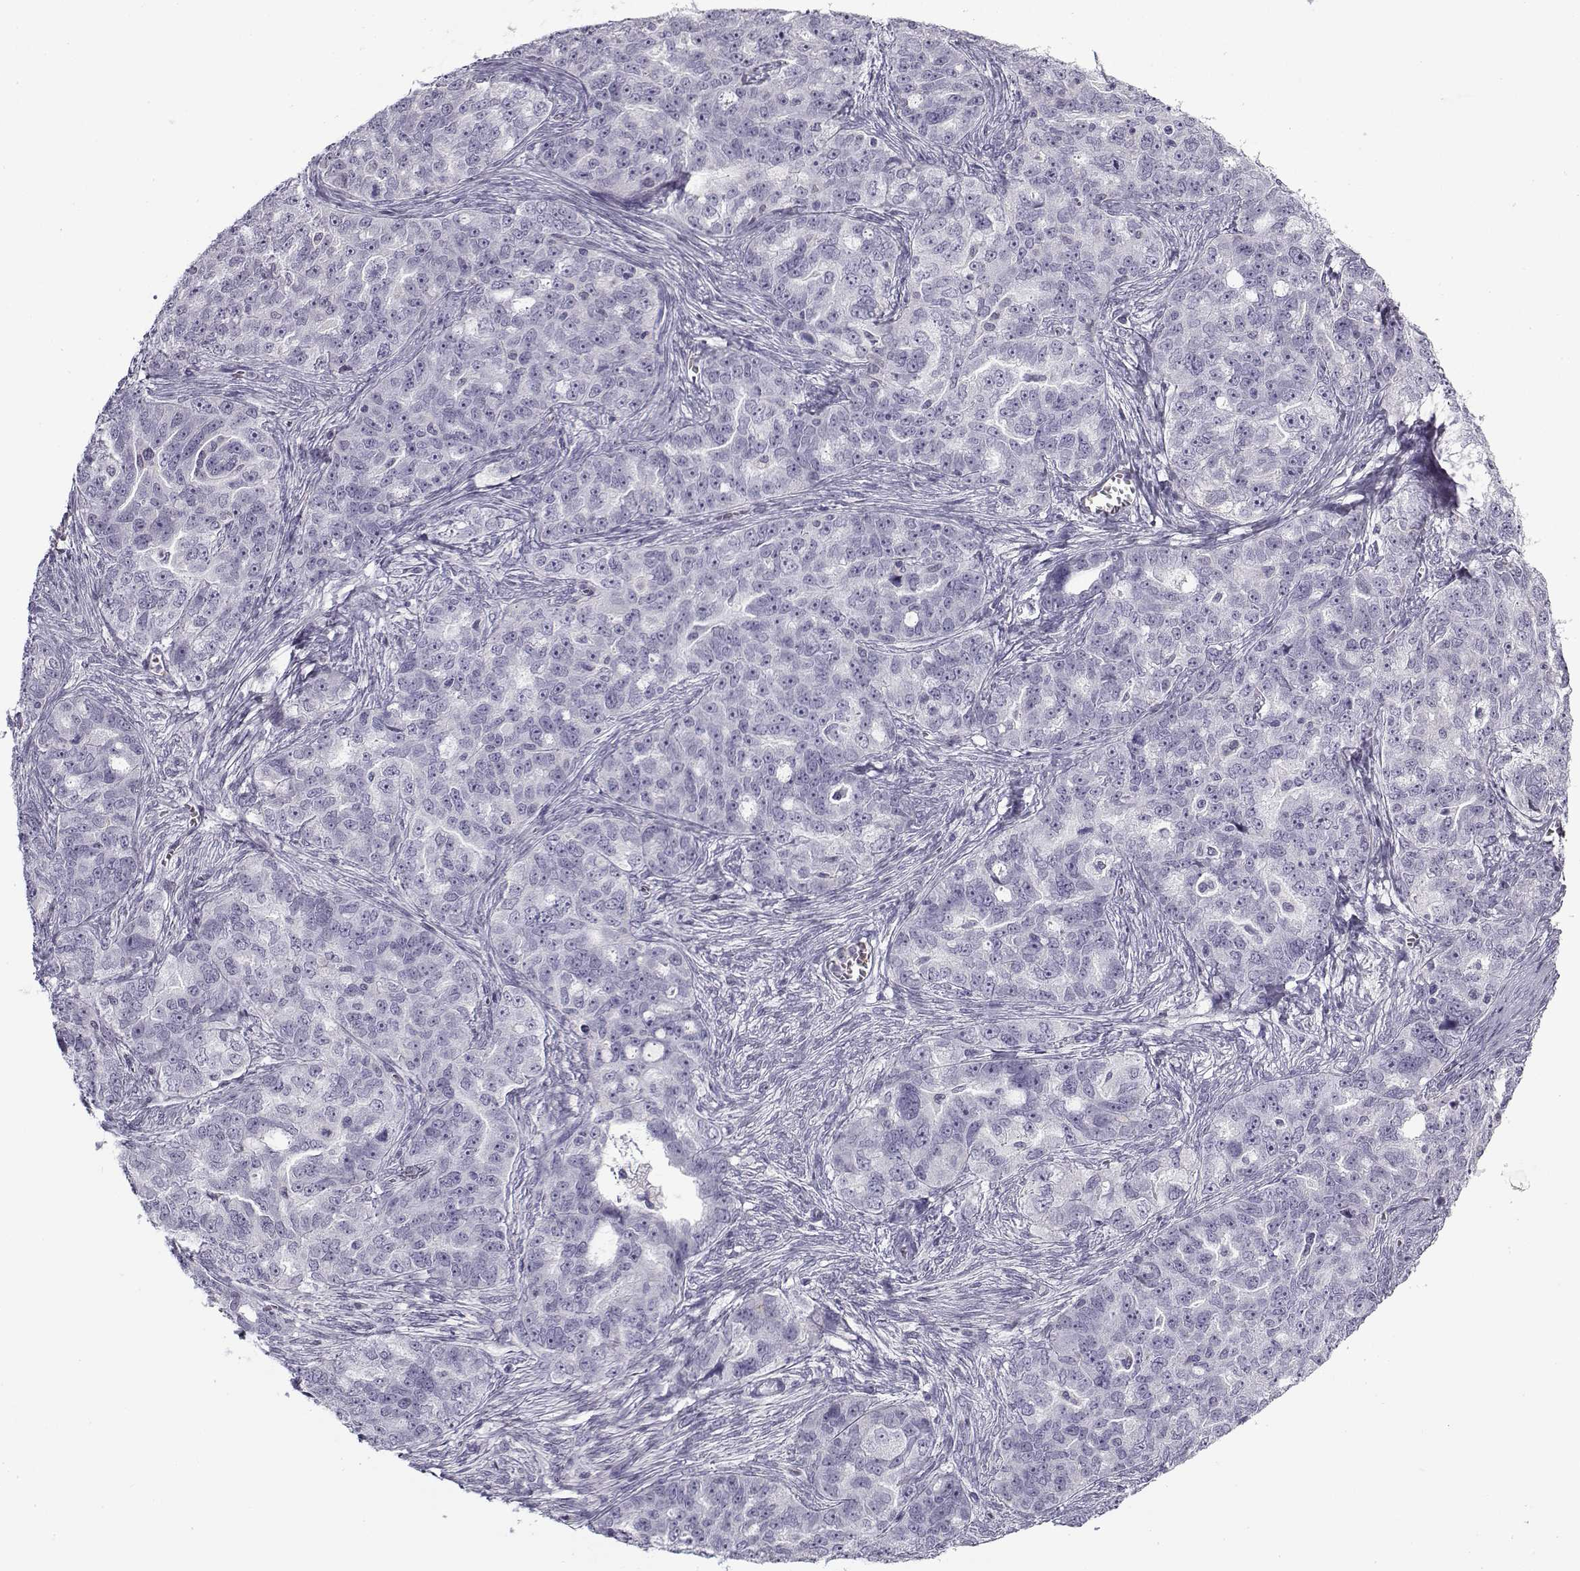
{"staining": {"intensity": "negative", "quantity": "none", "location": "none"}, "tissue": "ovarian cancer", "cell_type": "Tumor cells", "image_type": "cancer", "snomed": [{"axis": "morphology", "description": "Cystadenocarcinoma, serous, NOS"}, {"axis": "topography", "description": "Ovary"}], "caption": "The image reveals no staining of tumor cells in ovarian cancer (serous cystadenocarcinoma).", "gene": "SNCA", "patient": {"sex": "female", "age": 51}}